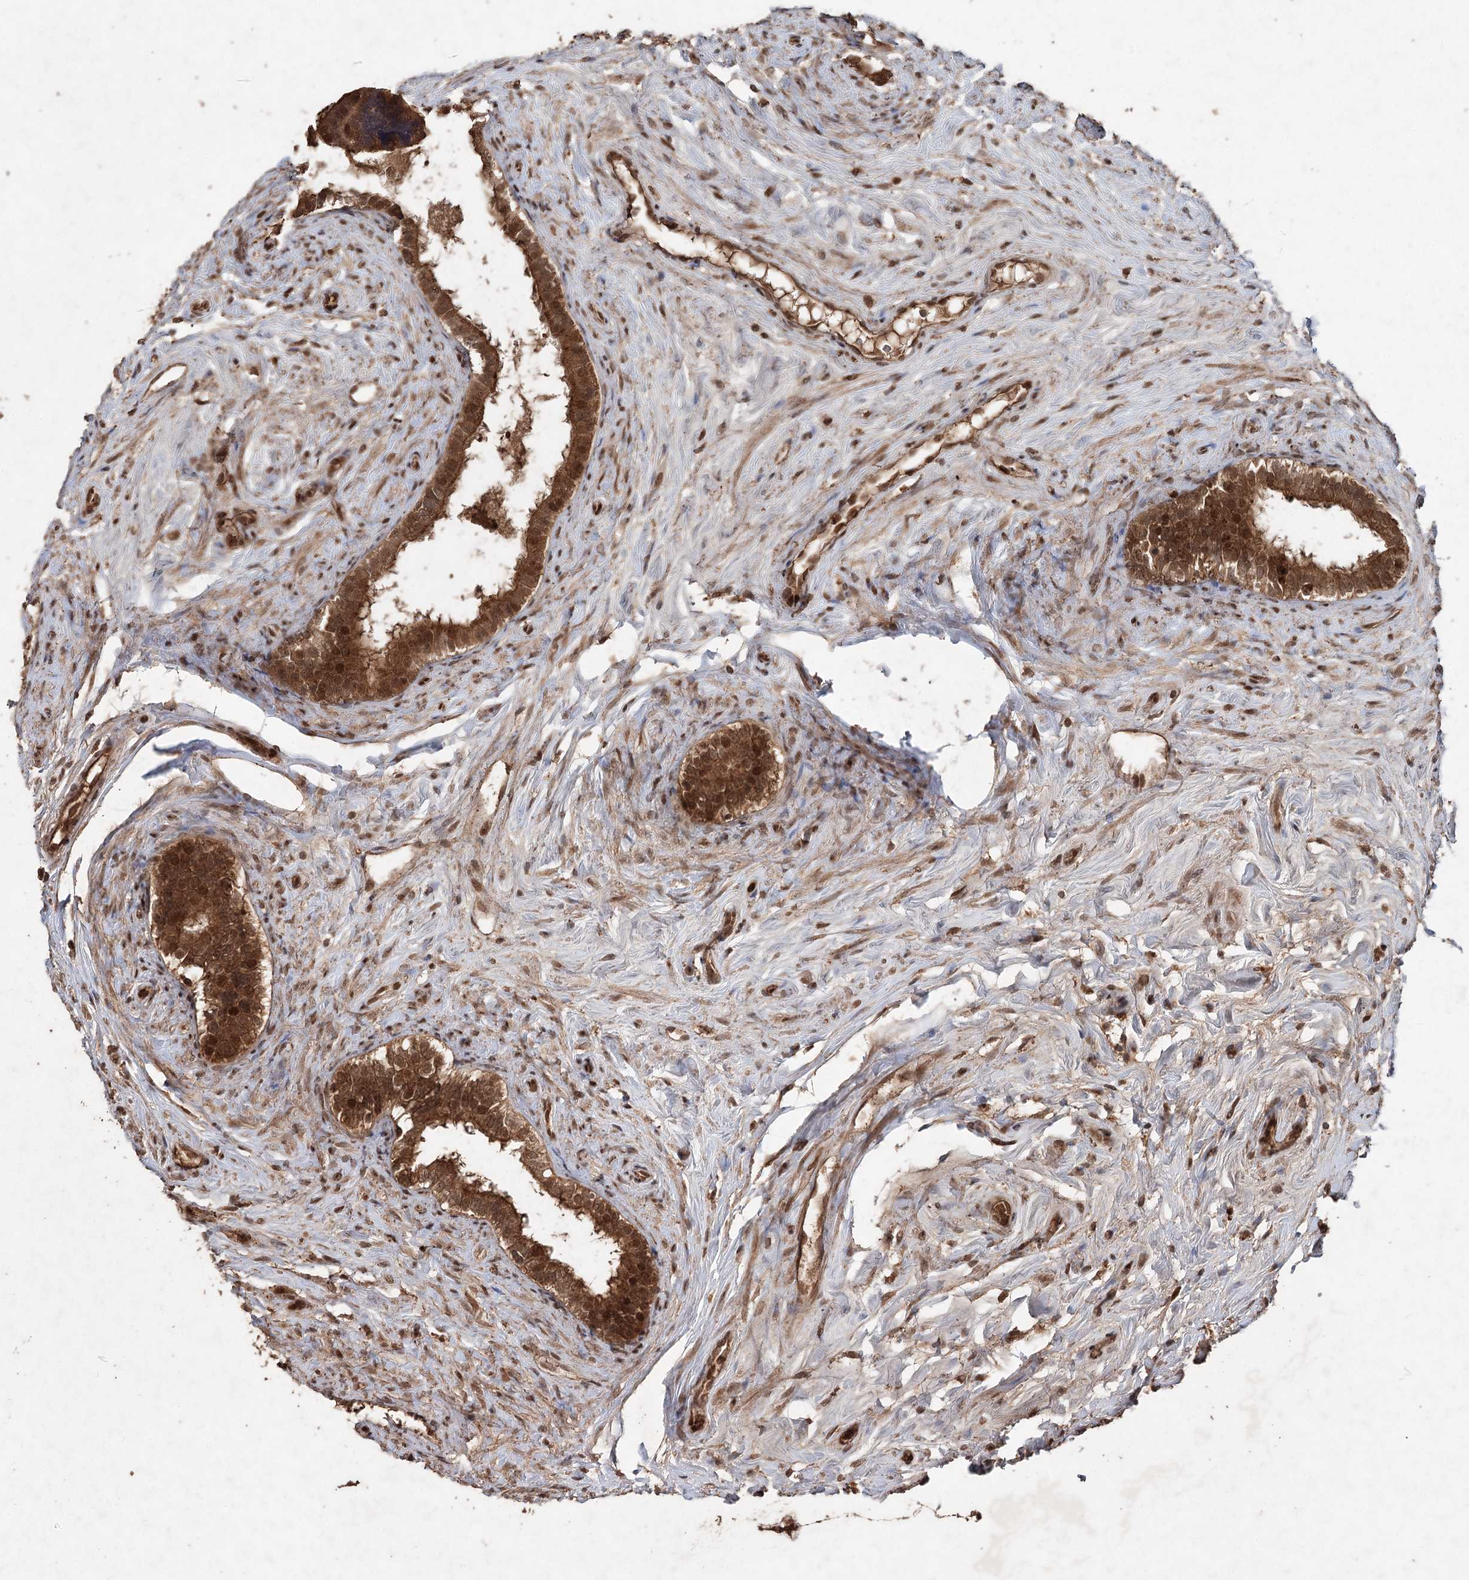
{"staining": {"intensity": "moderate", "quantity": ">75%", "location": "cytoplasmic/membranous,nuclear"}, "tissue": "epididymis", "cell_type": "Glandular cells", "image_type": "normal", "snomed": [{"axis": "morphology", "description": "Normal tissue, NOS"}, {"axis": "topography", "description": "Epididymis"}], "caption": "A brown stain shows moderate cytoplasmic/membranous,nuclear expression of a protein in glandular cells of unremarkable human epididymis. Nuclei are stained in blue.", "gene": "FBXO7", "patient": {"sex": "male", "age": 84}}